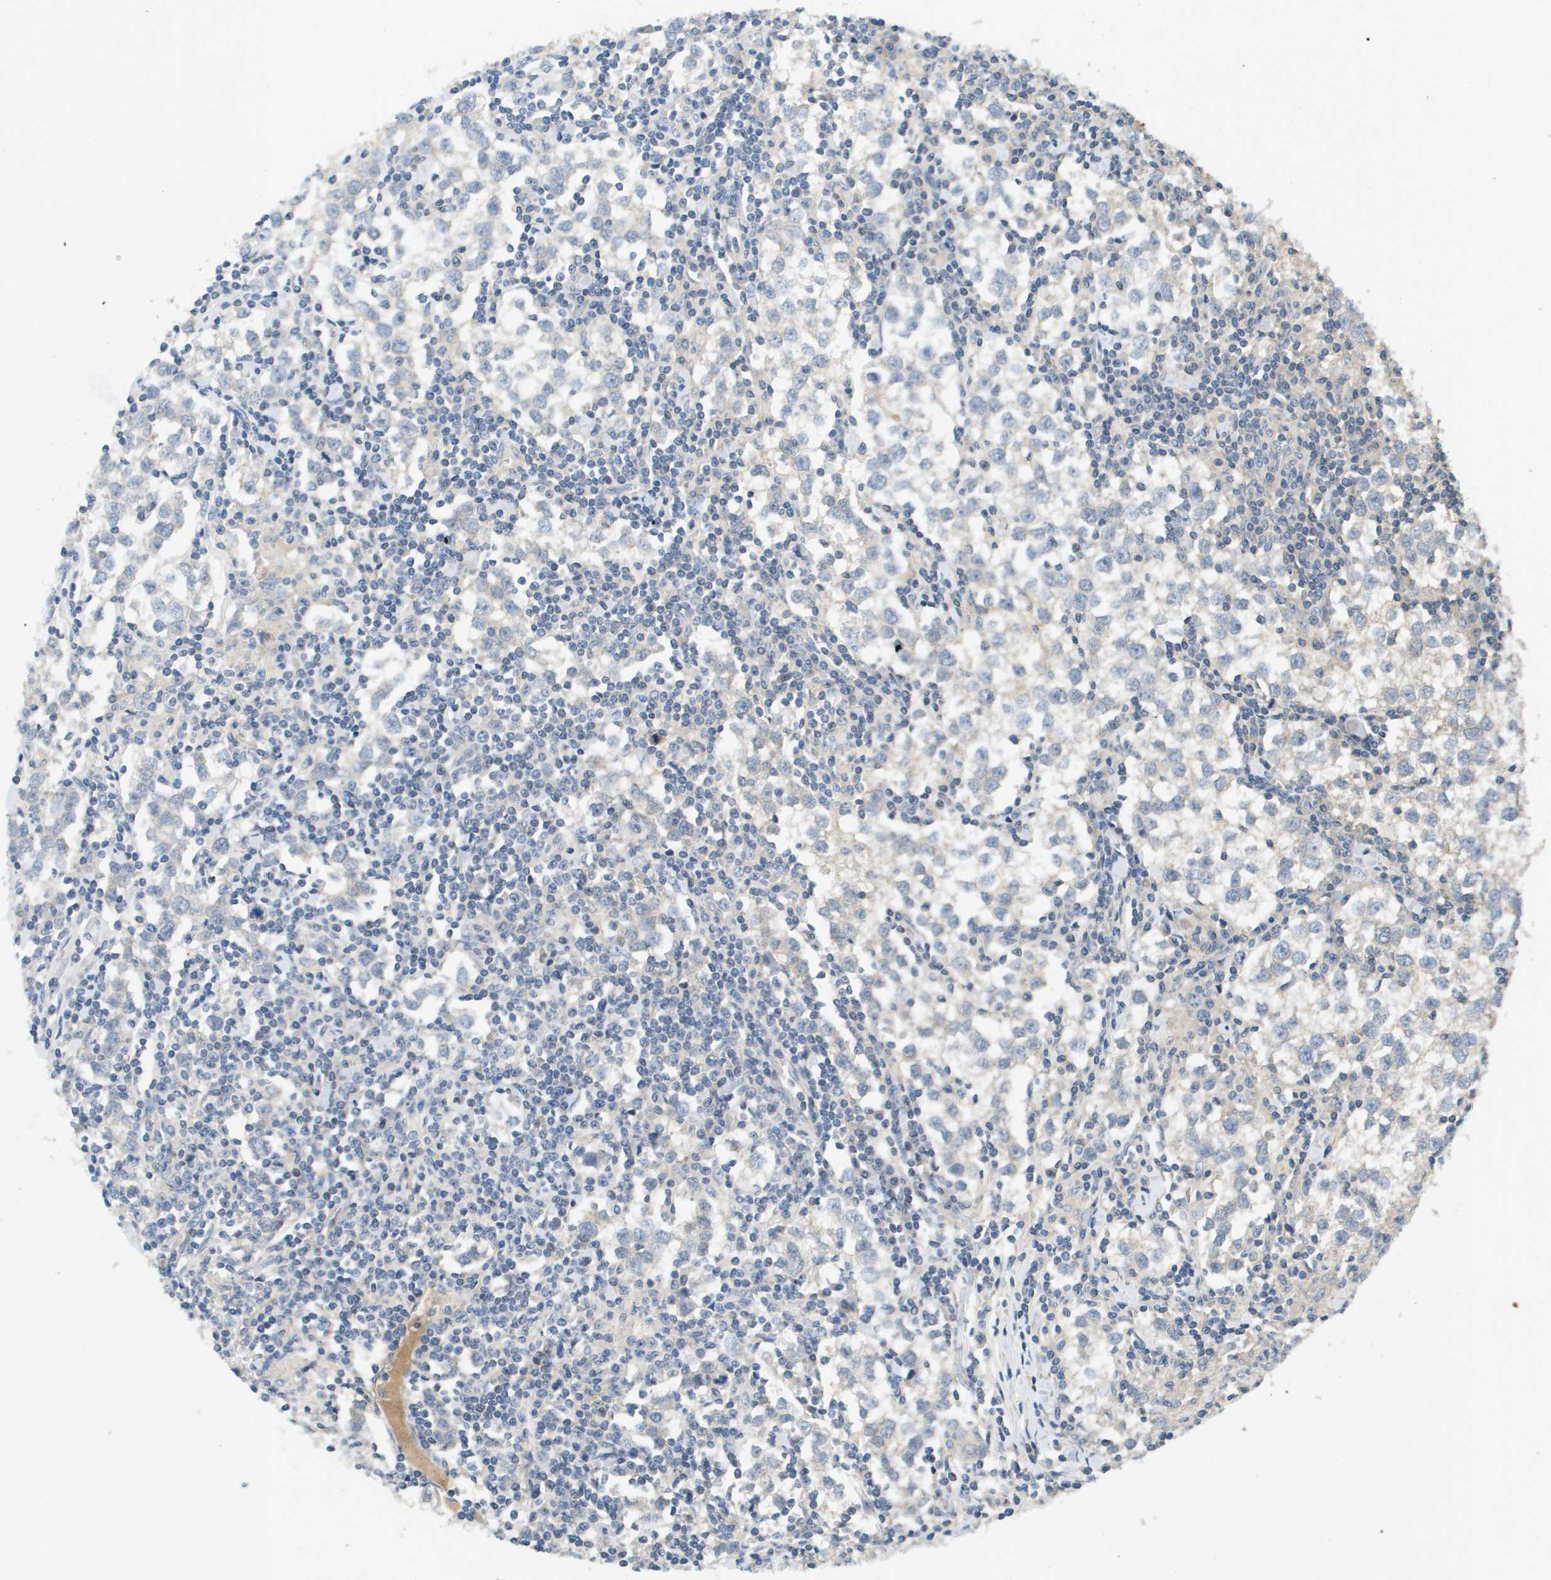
{"staining": {"intensity": "weak", "quantity": "<25%", "location": "cytoplasmic/membranous"}, "tissue": "testis cancer", "cell_type": "Tumor cells", "image_type": "cancer", "snomed": [{"axis": "morphology", "description": "Seminoma, NOS"}, {"axis": "morphology", "description": "Carcinoma, Embryonal, NOS"}, {"axis": "topography", "description": "Testis"}], "caption": "Immunohistochemistry micrograph of neoplastic tissue: seminoma (testis) stained with DAB (3,3'-diaminobenzidine) exhibits no significant protein expression in tumor cells.", "gene": "KRT23", "patient": {"sex": "male", "age": 36}}